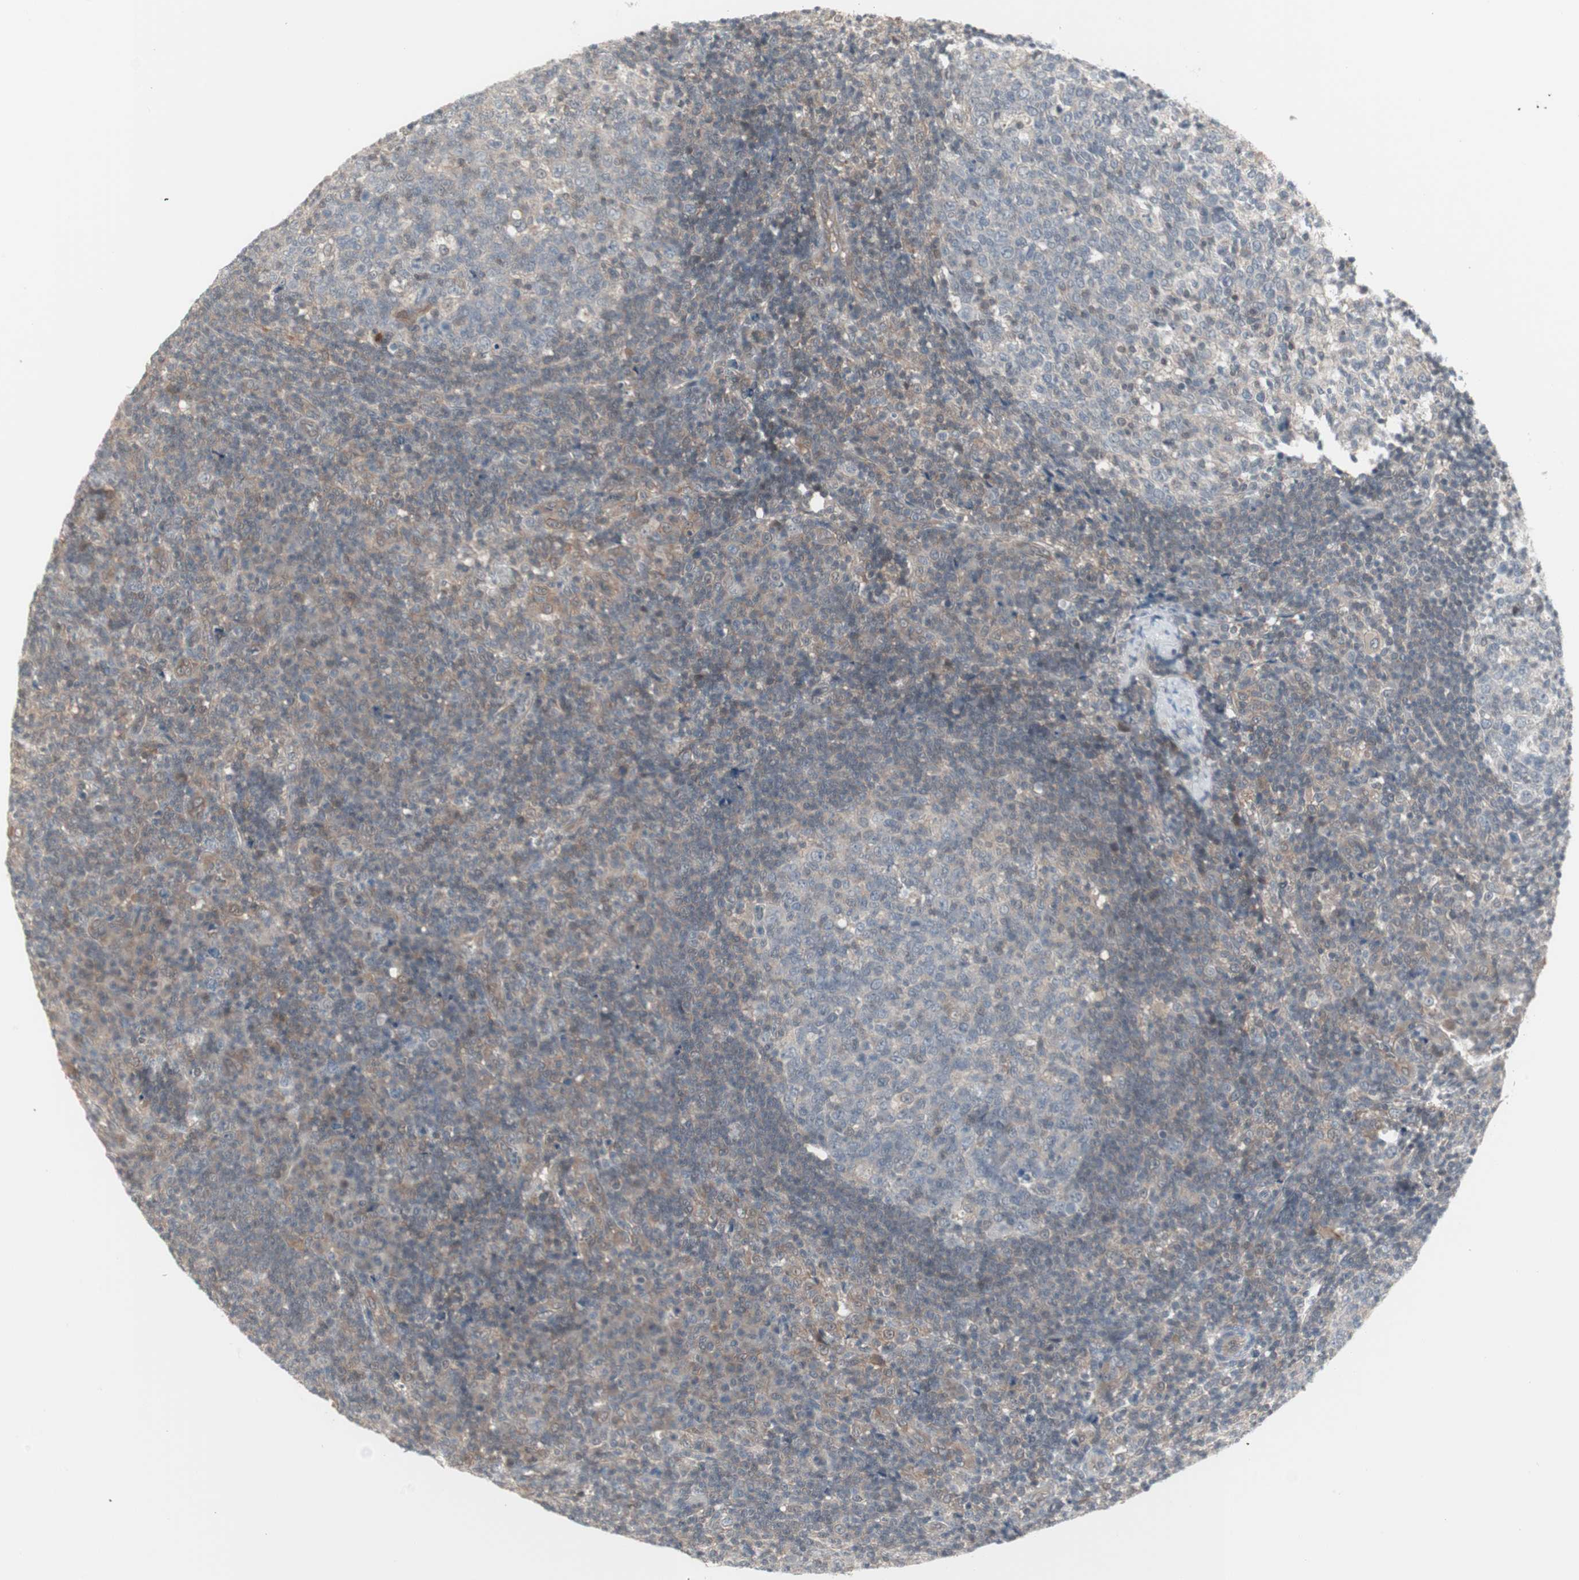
{"staining": {"intensity": "weak", "quantity": "<25%", "location": "cytoplasmic/membranous"}, "tissue": "lymph node", "cell_type": "Germinal center cells", "image_type": "normal", "snomed": [{"axis": "morphology", "description": "Normal tissue, NOS"}, {"axis": "morphology", "description": "Inflammation, NOS"}, {"axis": "topography", "description": "Lymph node"}], "caption": "This is an IHC image of unremarkable lymph node. There is no expression in germinal center cells.", "gene": "PTPA", "patient": {"sex": "male", "age": 55}}